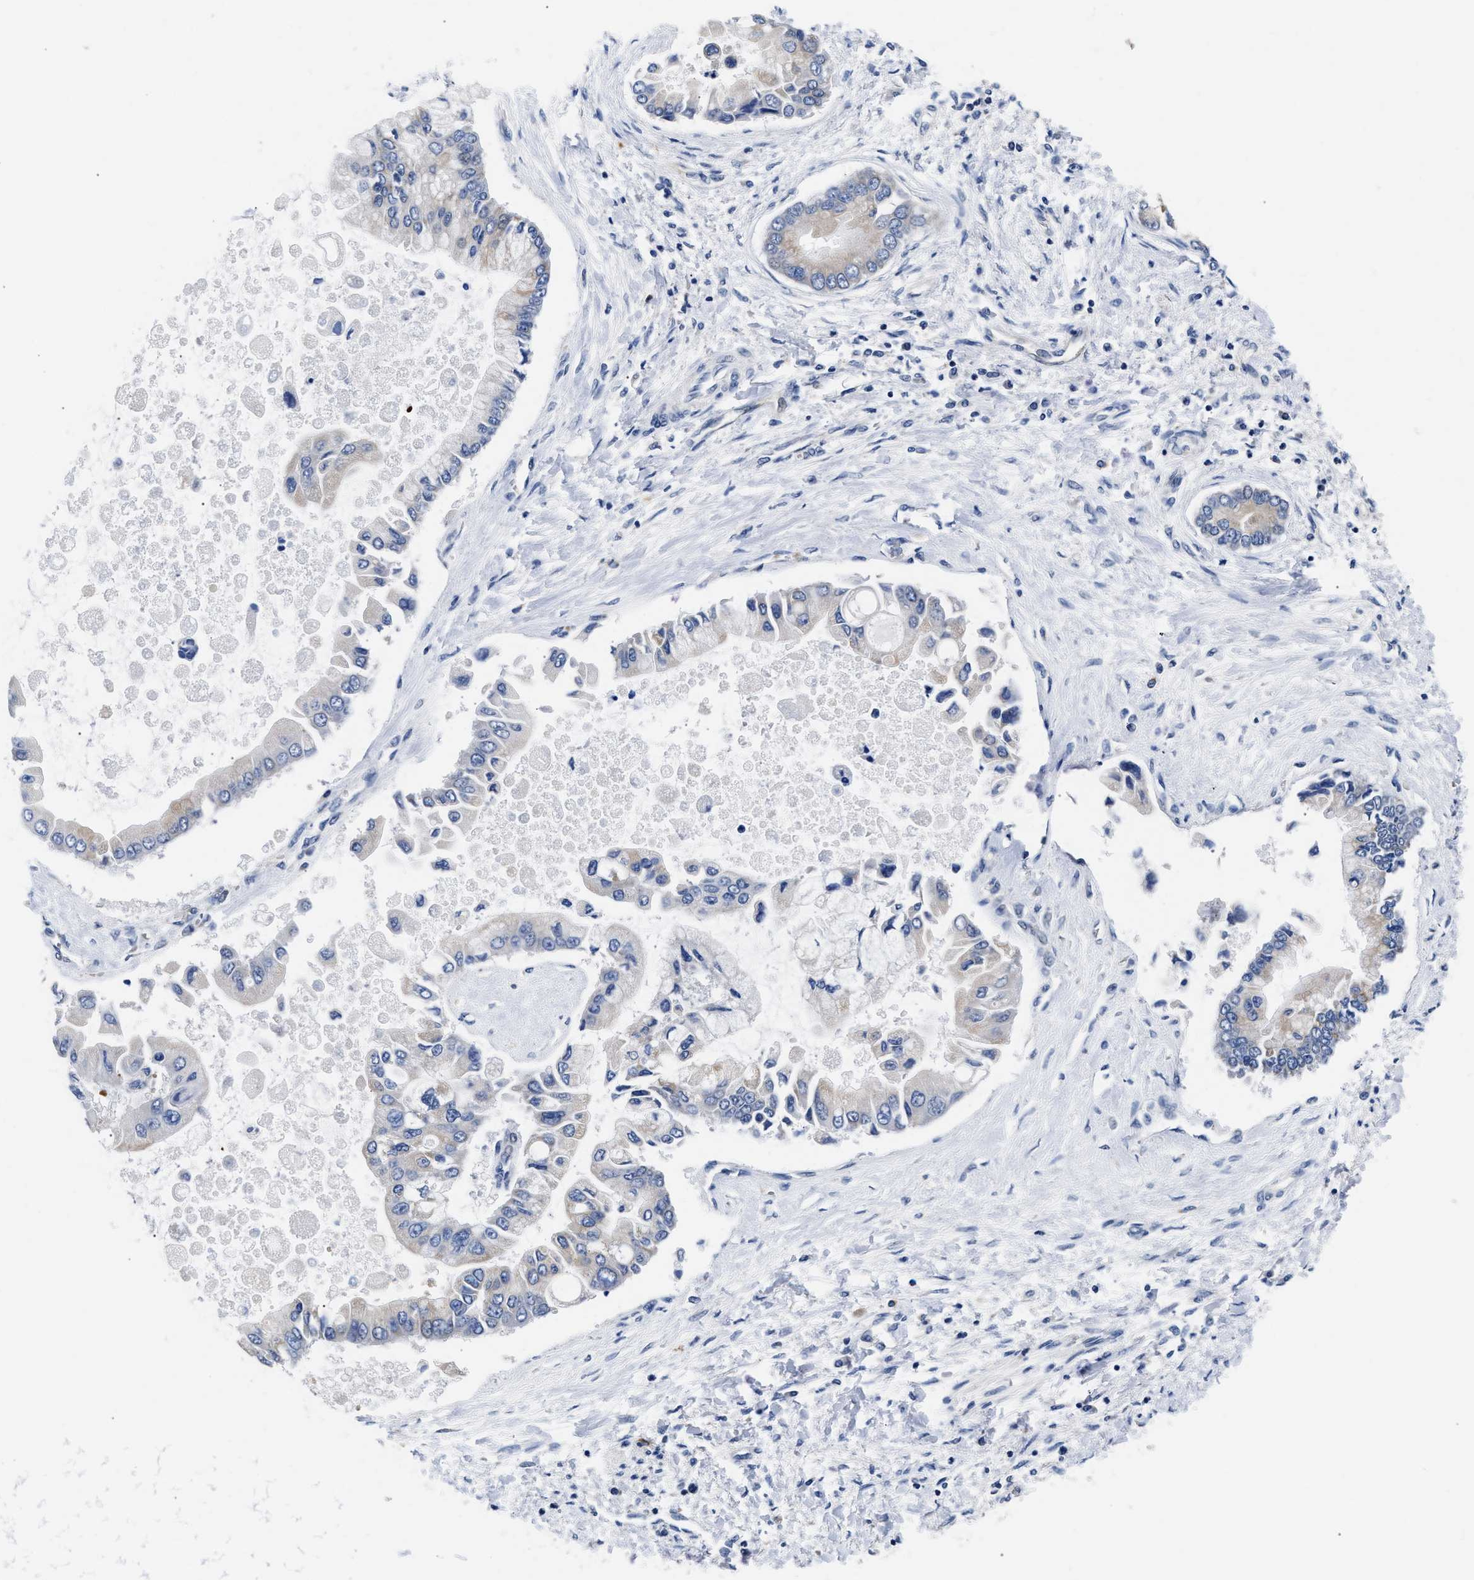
{"staining": {"intensity": "negative", "quantity": "none", "location": "none"}, "tissue": "liver cancer", "cell_type": "Tumor cells", "image_type": "cancer", "snomed": [{"axis": "morphology", "description": "Cholangiocarcinoma"}, {"axis": "topography", "description": "Liver"}], "caption": "A high-resolution histopathology image shows immunohistochemistry staining of liver cancer, which exhibits no significant positivity in tumor cells. (Brightfield microscopy of DAB (3,3'-diaminobenzidine) IHC at high magnification).", "gene": "RINT1", "patient": {"sex": "male", "age": 50}}